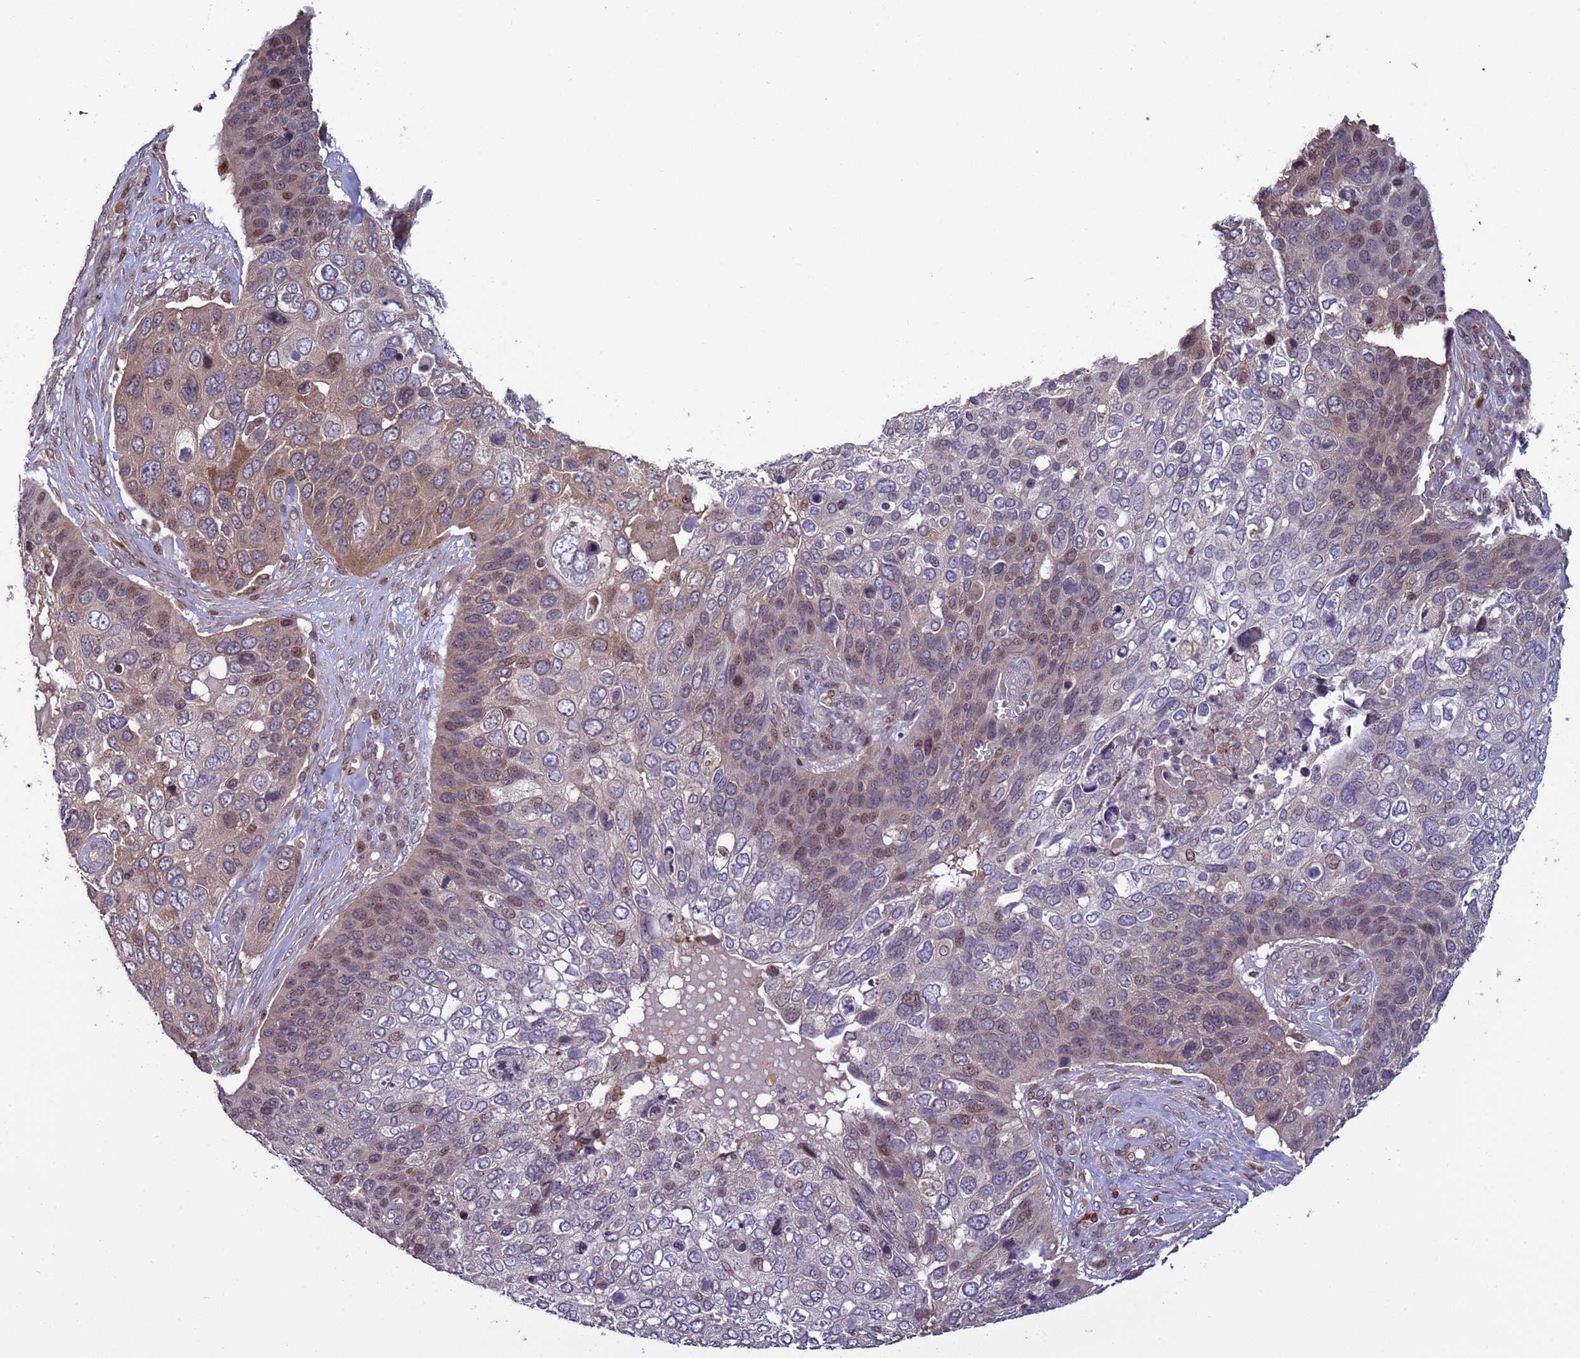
{"staining": {"intensity": "moderate", "quantity": "<25%", "location": "cytoplasmic/membranous,nuclear"}, "tissue": "skin cancer", "cell_type": "Tumor cells", "image_type": "cancer", "snomed": [{"axis": "morphology", "description": "Basal cell carcinoma"}, {"axis": "topography", "description": "Skin"}], "caption": "Human skin cancer (basal cell carcinoma) stained with a protein marker displays moderate staining in tumor cells.", "gene": "HGH1", "patient": {"sex": "female", "age": 74}}